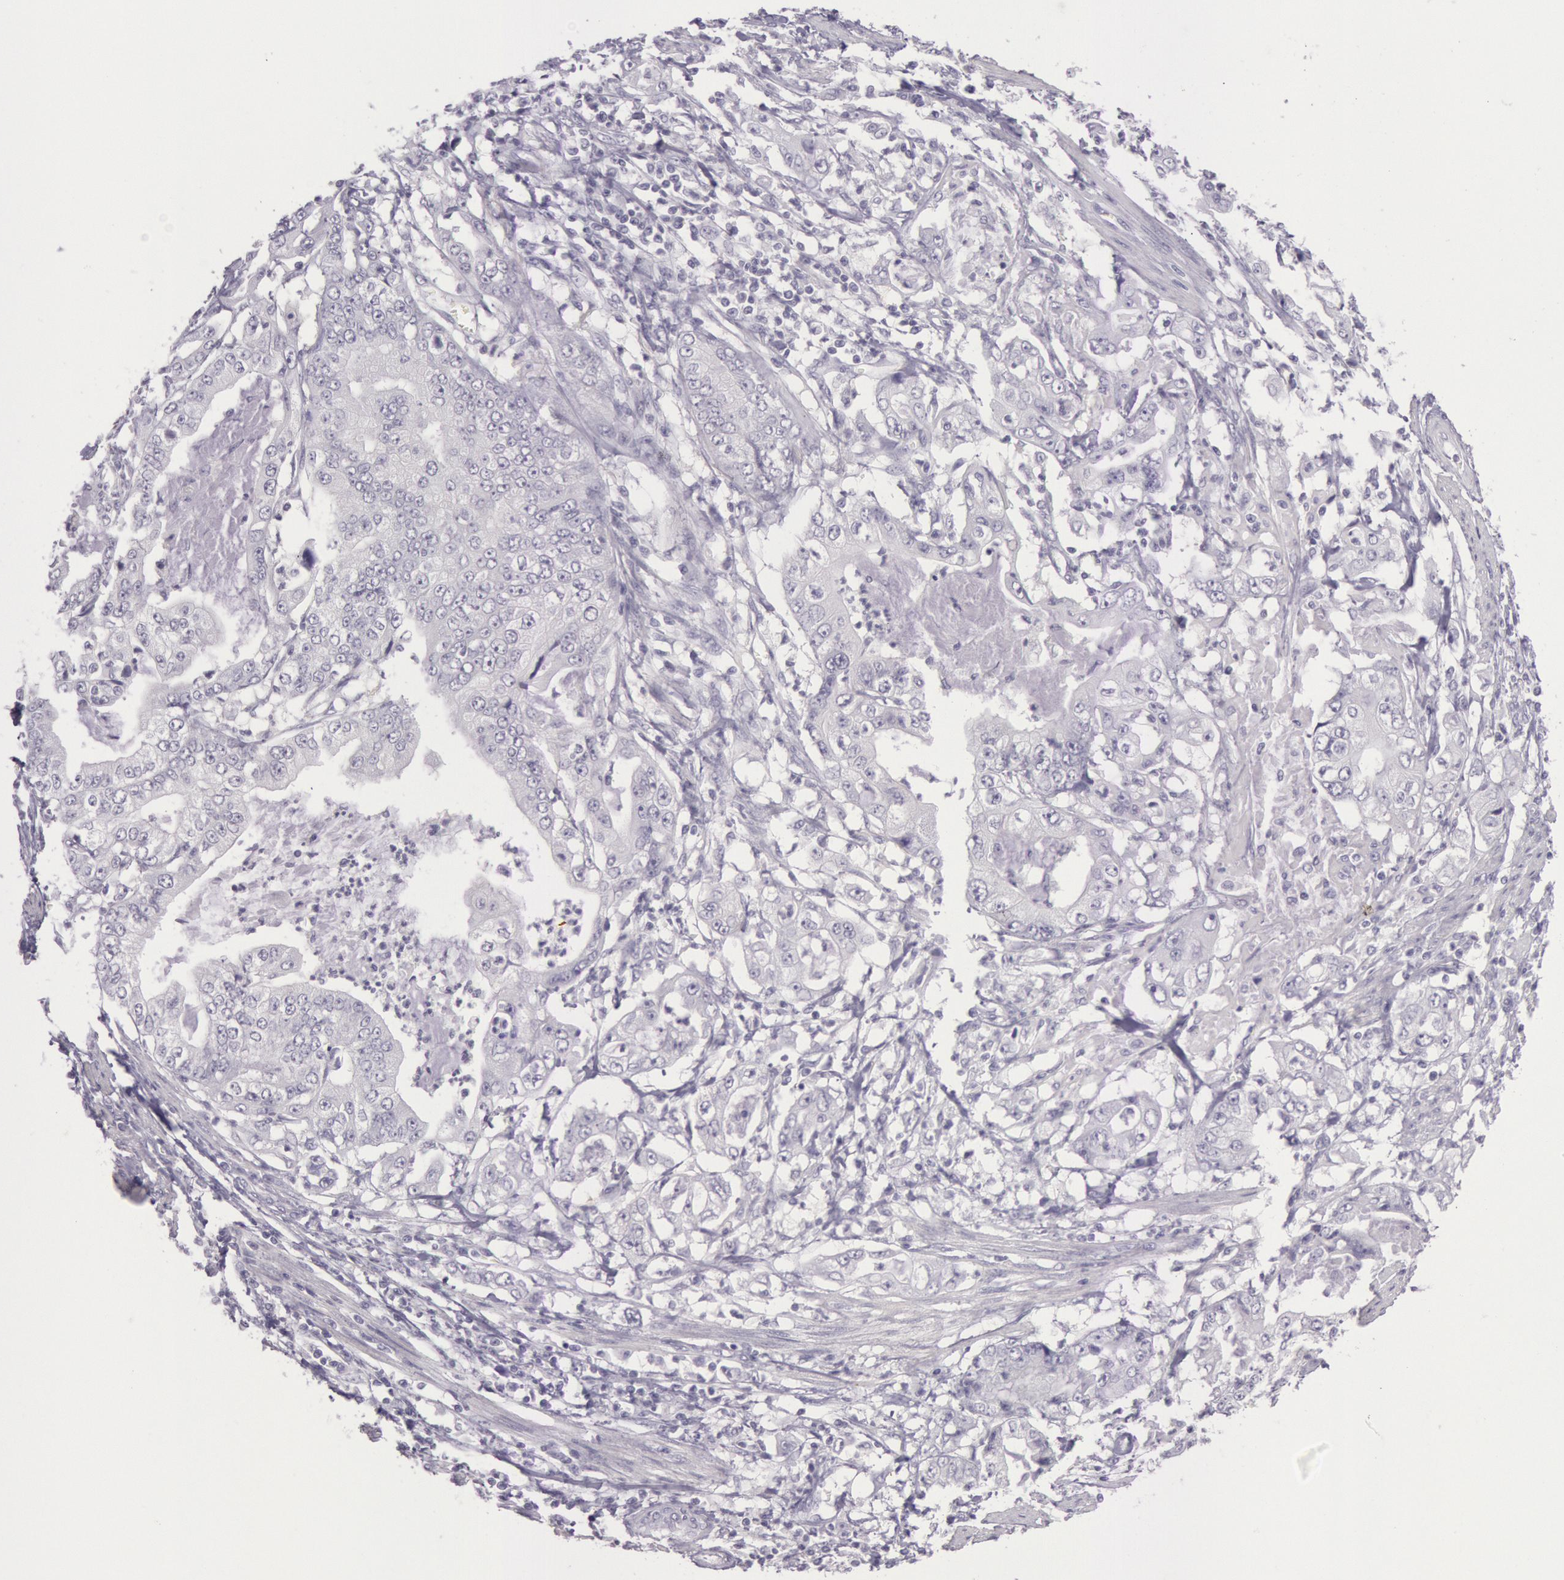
{"staining": {"intensity": "negative", "quantity": "none", "location": "none"}, "tissue": "stomach cancer", "cell_type": "Tumor cells", "image_type": "cancer", "snomed": [{"axis": "morphology", "description": "Adenocarcinoma, NOS"}, {"axis": "topography", "description": "Pancreas"}, {"axis": "topography", "description": "Stomach, upper"}], "caption": "Human stomach adenocarcinoma stained for a protein using immunohistochemistry (IHC) displays no positivity in tumor cells.", "gene": "CKB", "patient": {"sex": "male", "age": 77}}